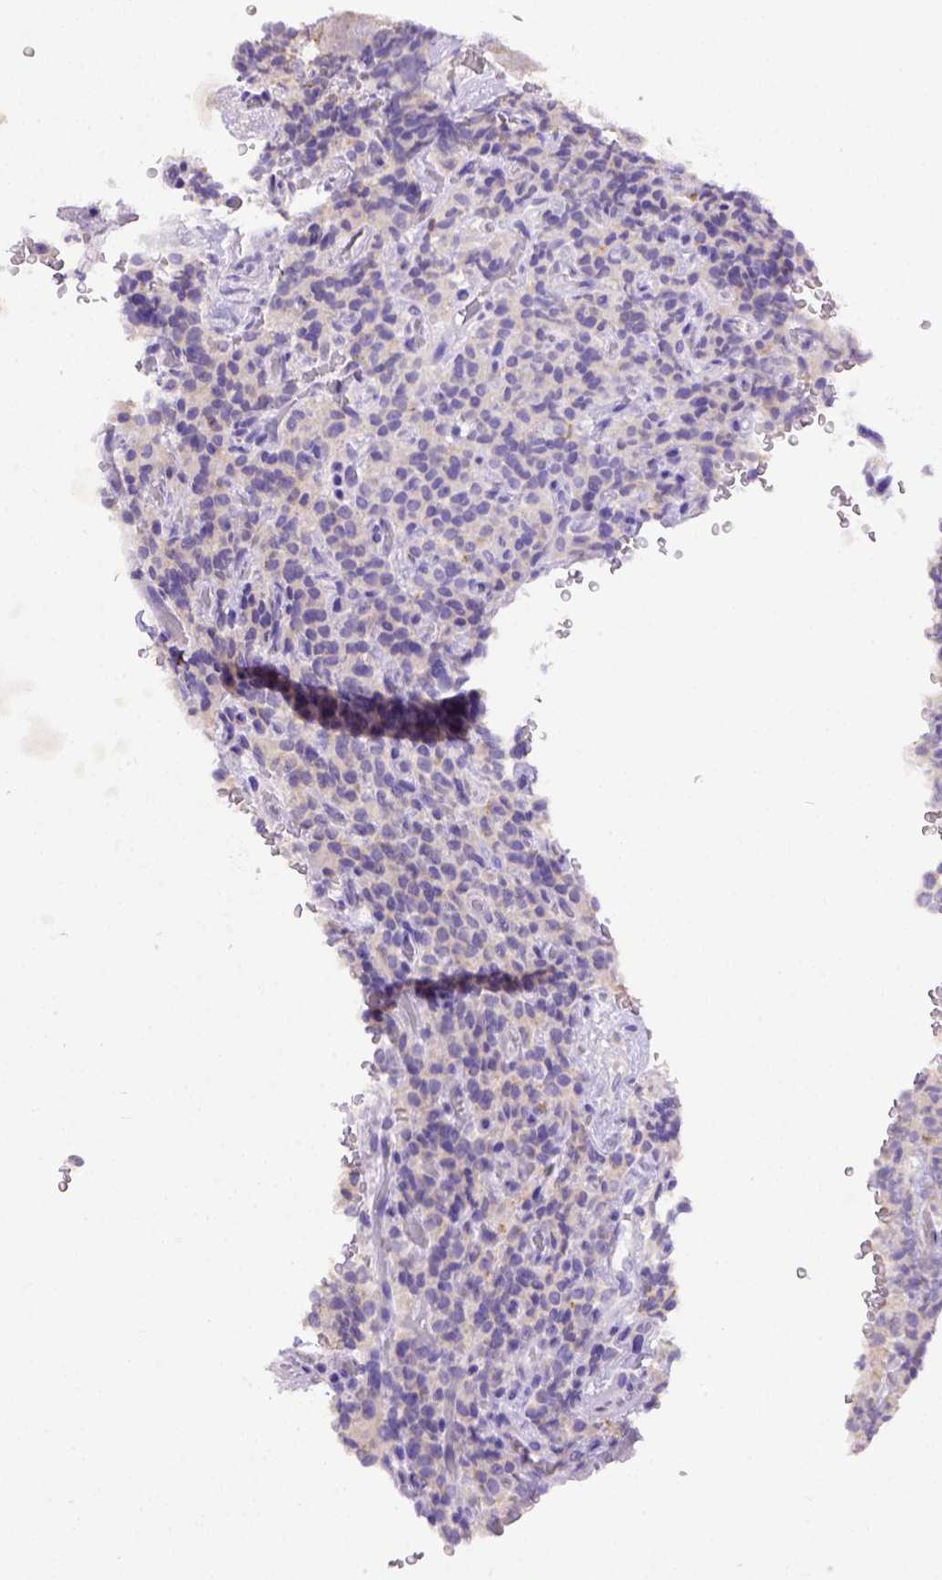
{"staining": {"intensity": "negative", "quantity": "none", "location": "none"}, "tissue": "carcinoid", "cell_type": "Tumor cells", "image_type": "cancer", "snomed": [{"axis": "morphology", "description": "Carcinoid, malignant, NOS"}, {"axis": "topography", "description": "Pancreas"}], "caption": "Tumor cells show no significant positivity in carcinoid.", "gene": "B3GAT1", "patient": {"sex": "male", "age": 36}}